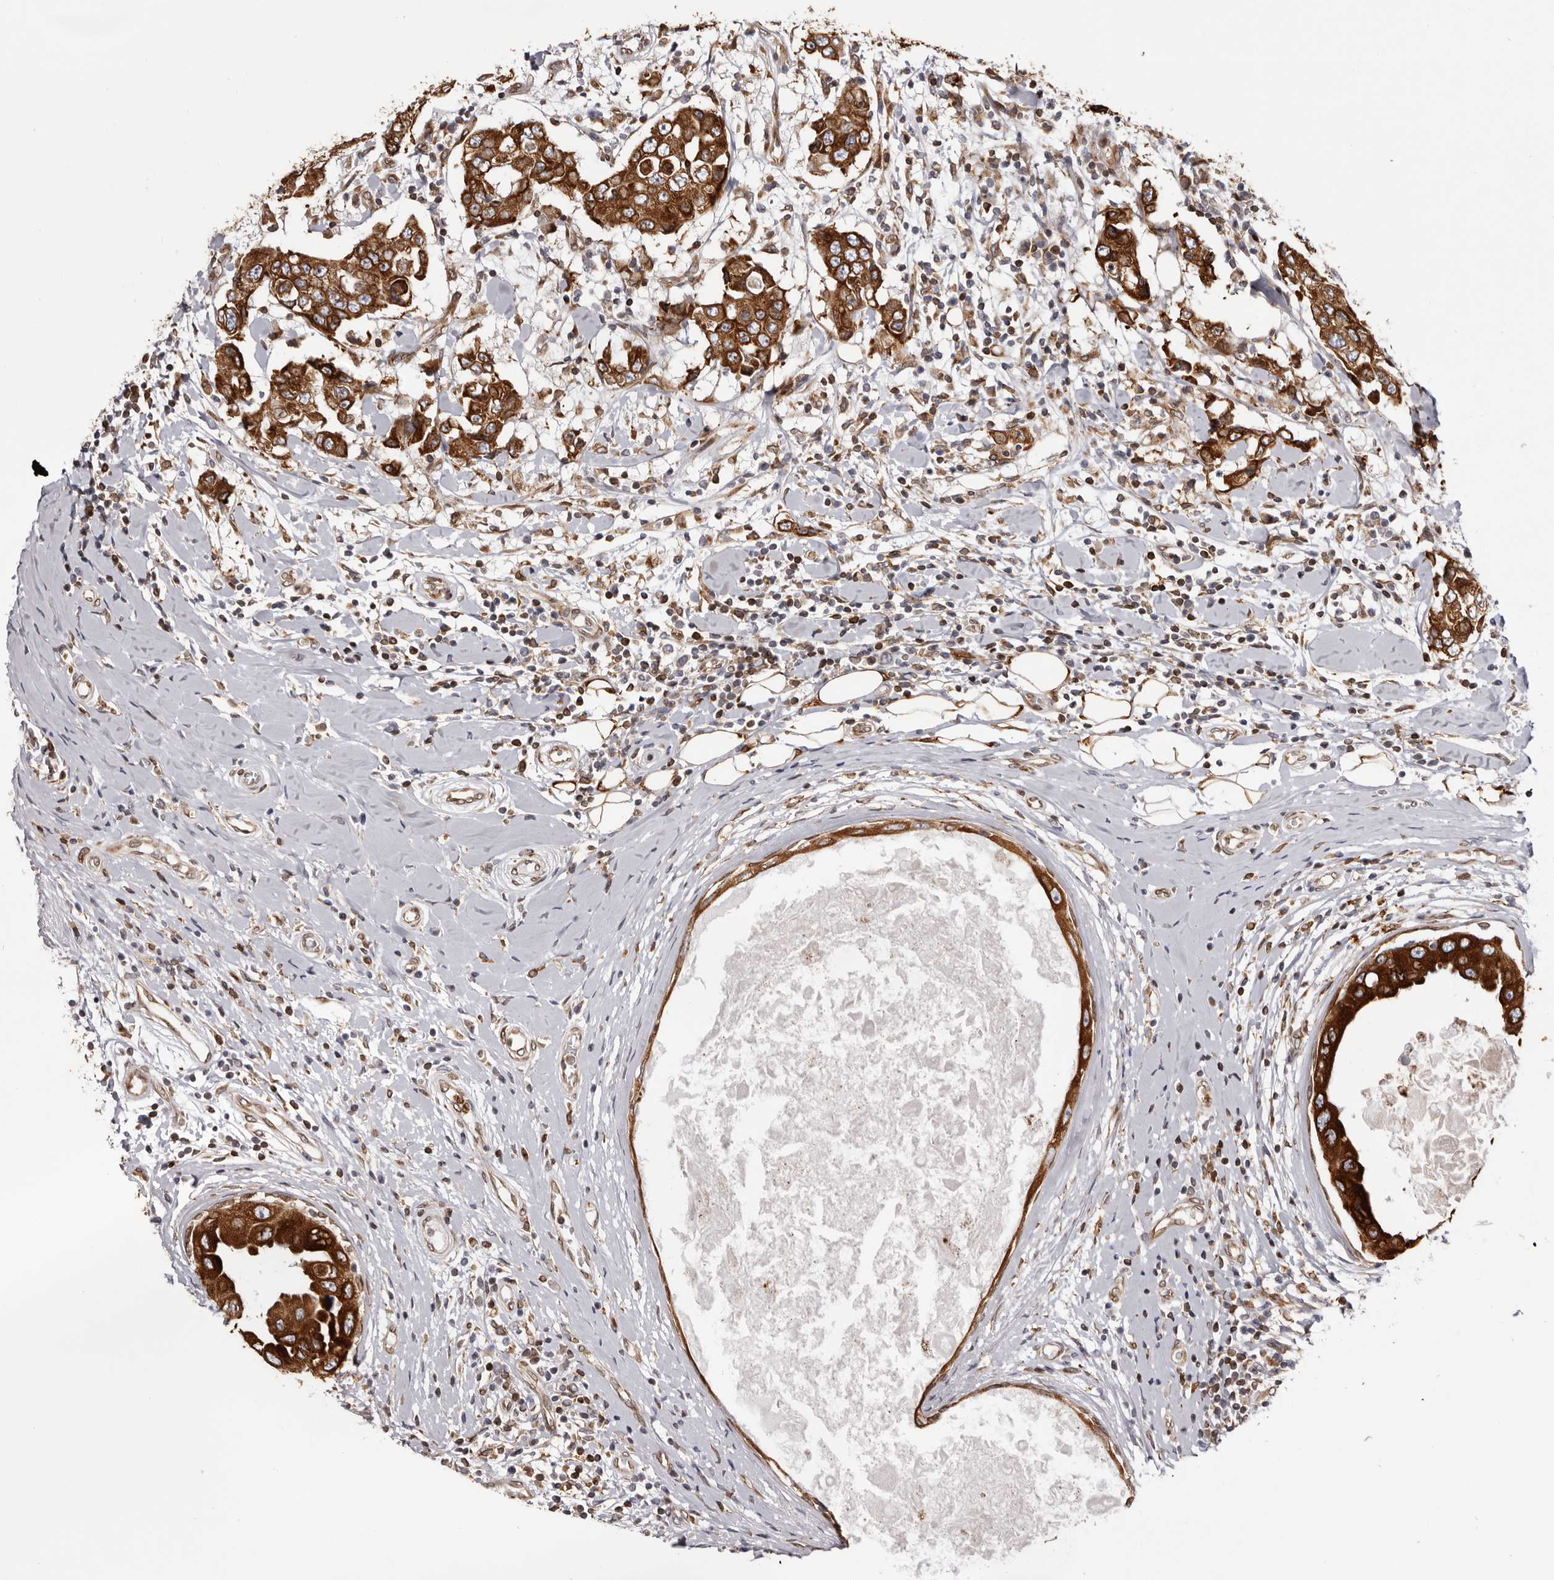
{"staining": {"intensity": "strong", "quantity": ">75%", "location": "cytoplasmic/membranous"}, "tissue": "breast cancer", "cell_type": "Tumor cells", "image_type": "cancer", "snomed": [{"axis": "morphology", "description": "Duct carcinoma"}, {"axis": "topography", "description": "Breast"}], "caption": "Immunohistochemical staining of human breast infiltrating ductal carcinoma reveals high levels of strong cytoplasmic/membranous protein expression in approximately >75% of tumor cells. Using DAB (brown) and hematoxylin (blue) stains, captured at high magnification using brightfield microscopy.", "gene": "C4orf3", "patient": {"sex": "female", "age": 27}}